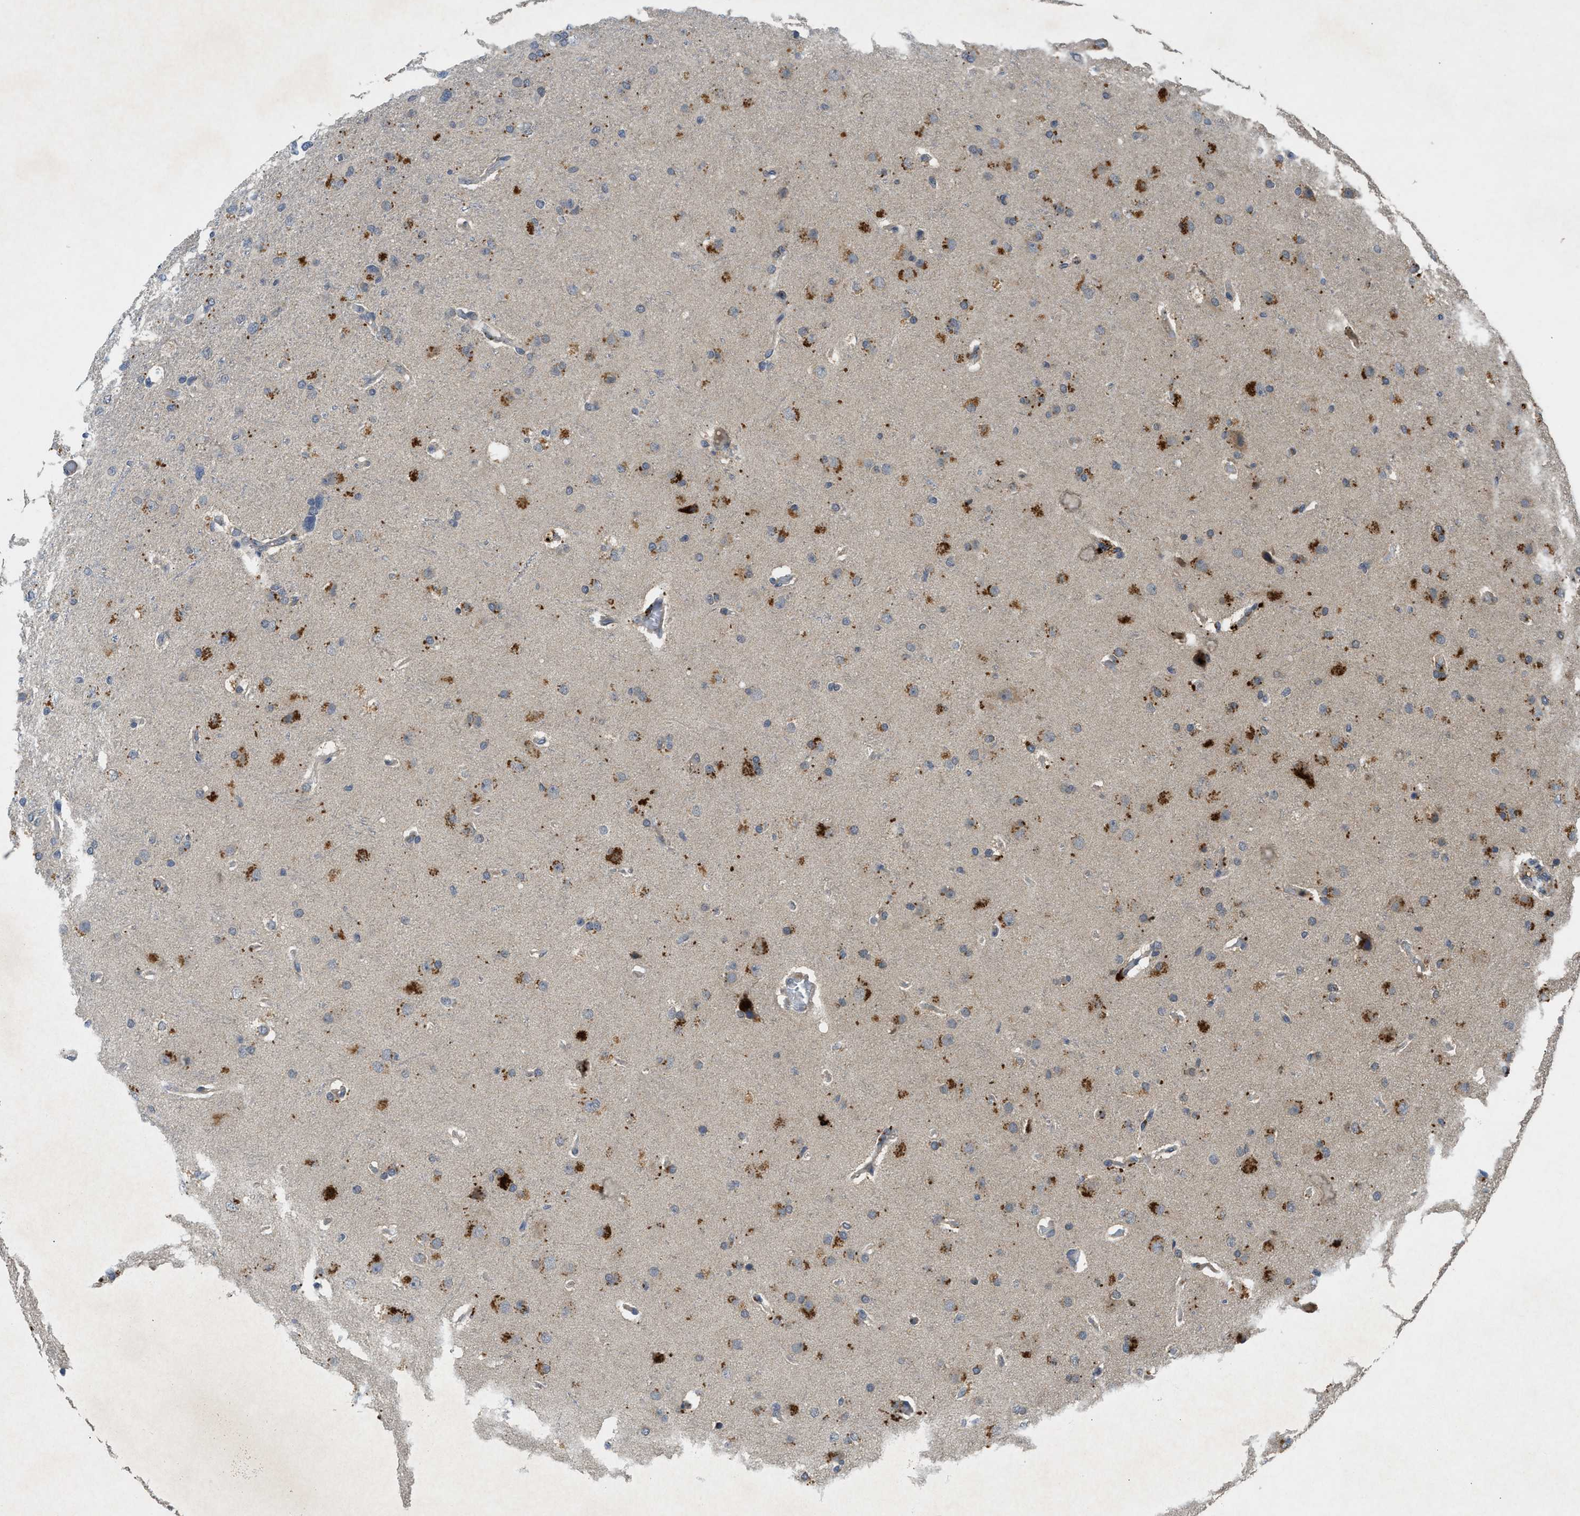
{"staining": {"intensity": "moderate", "quantity": "25%-75%", "location": "cytoplasmic/membranous"}, "tissue": "glioma", "cell_type": "Tumor cells", "image_type": "cancer", "snomed": [{"axis": "morphology", "description": "Glioma, malignant, High grade"}, {"axis": "topography", "description": "Brain"}], "caption": "Immunohistochemical staining of human glioma reveals medium levels of moderate cytoplasmic/membranous protein positivity in approximately 25%-75% of tumor cells.", "gene": "PDE7A", "patient": {"sex": "female", "age": 58}}